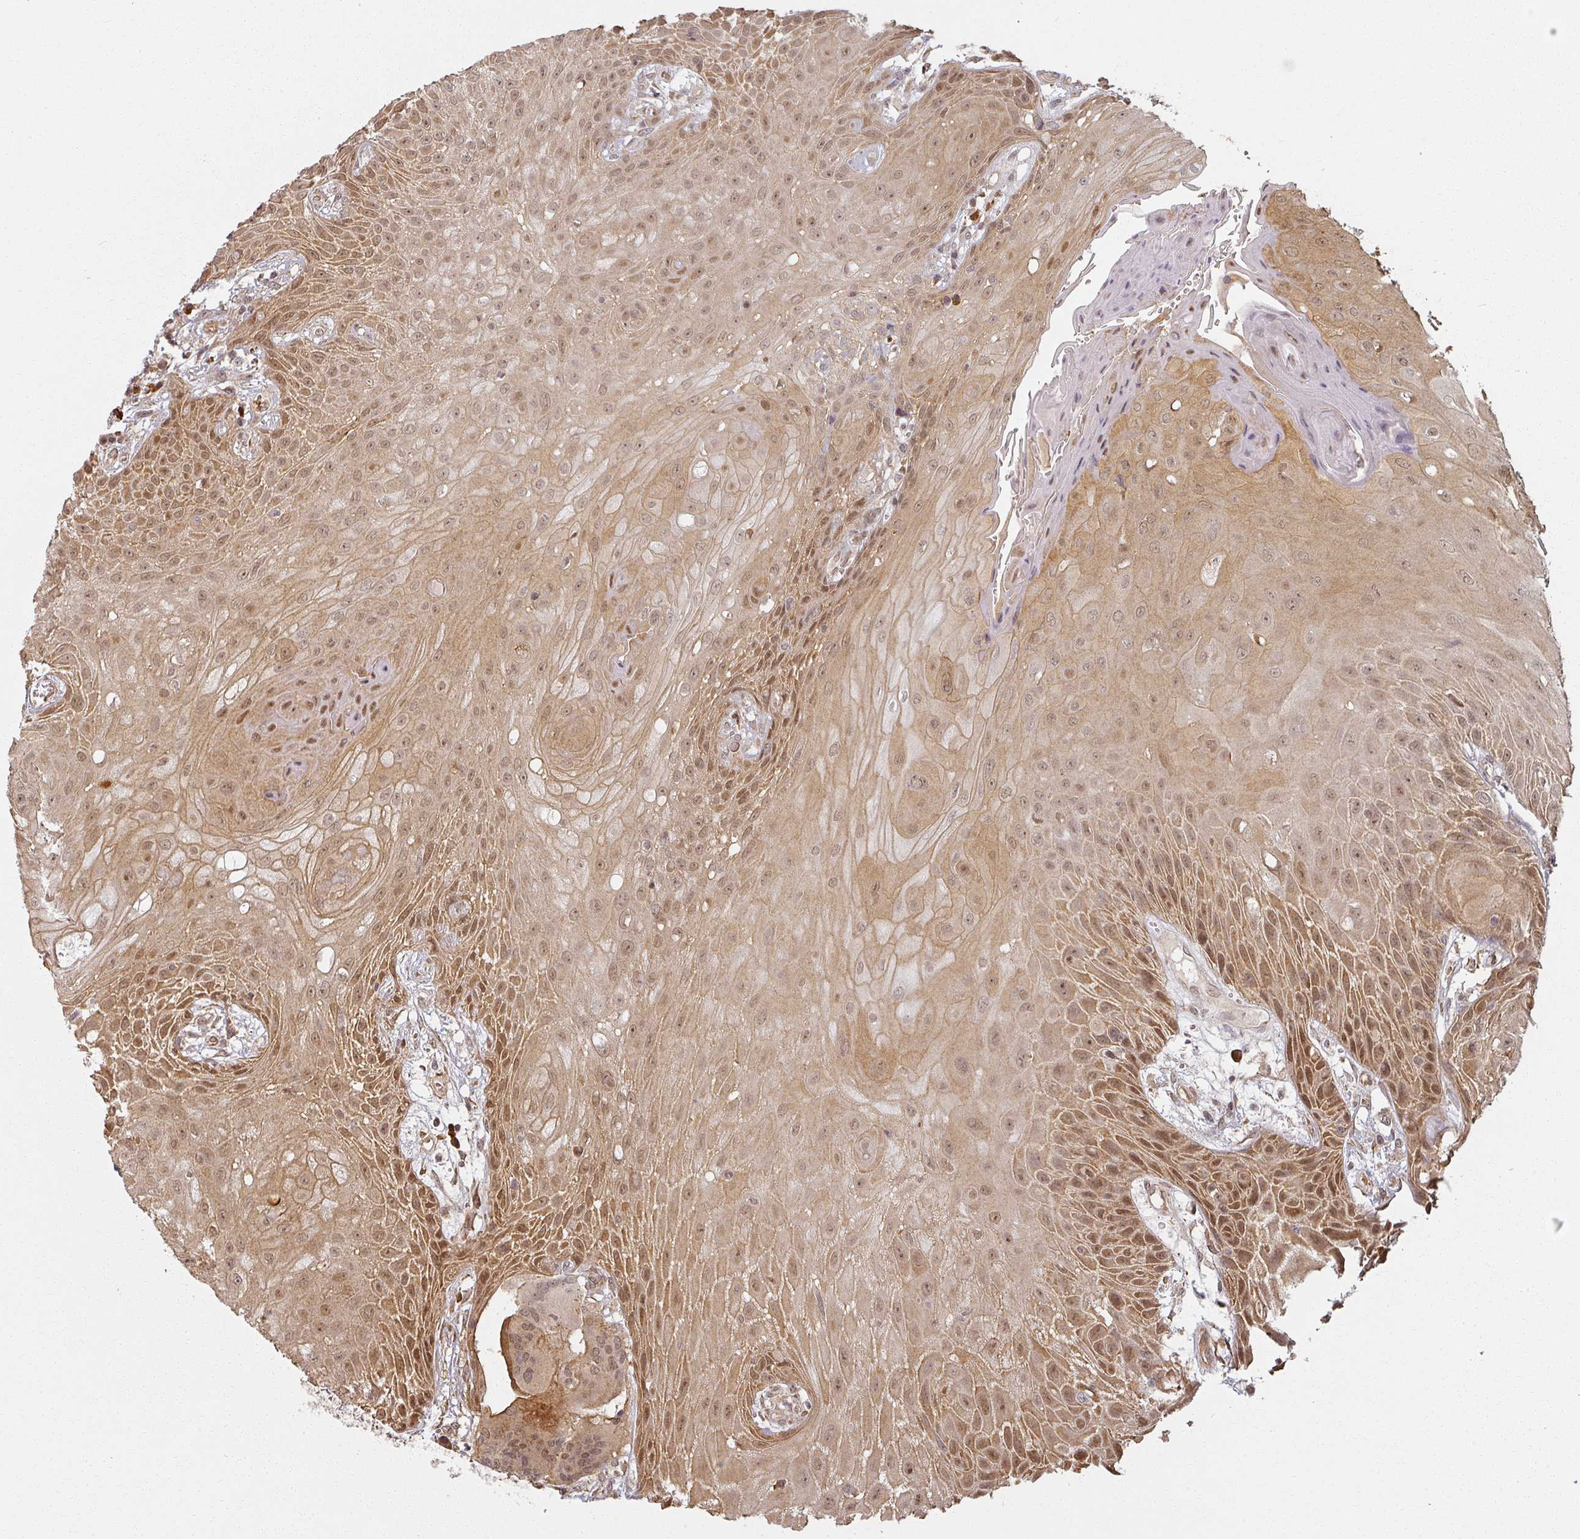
{"staining": {"intensity": "moderate", "quantity": ">75%", "location": "cytoplasmic/membranous,nuclear"}, "tissue": "head and neck cancer", "cell_type": "Tumor cells", "image_type": "cancer", "snomed": [{"axis": "morphology", "description": "Squamous cell carcinoma, NOS"}, {"axis": "topography", "description": "Head-Neck"}], "caption": "This micrograph shows immunohistochemistry (IHC) staining of human squamous cell carcinoma (head and neck), with medium moderate cytoplasmic/membranous and nuclear expression in about >75% of tumor cells.", "gene": "MED19", "patient": {"sex": "female", "age": 73}}